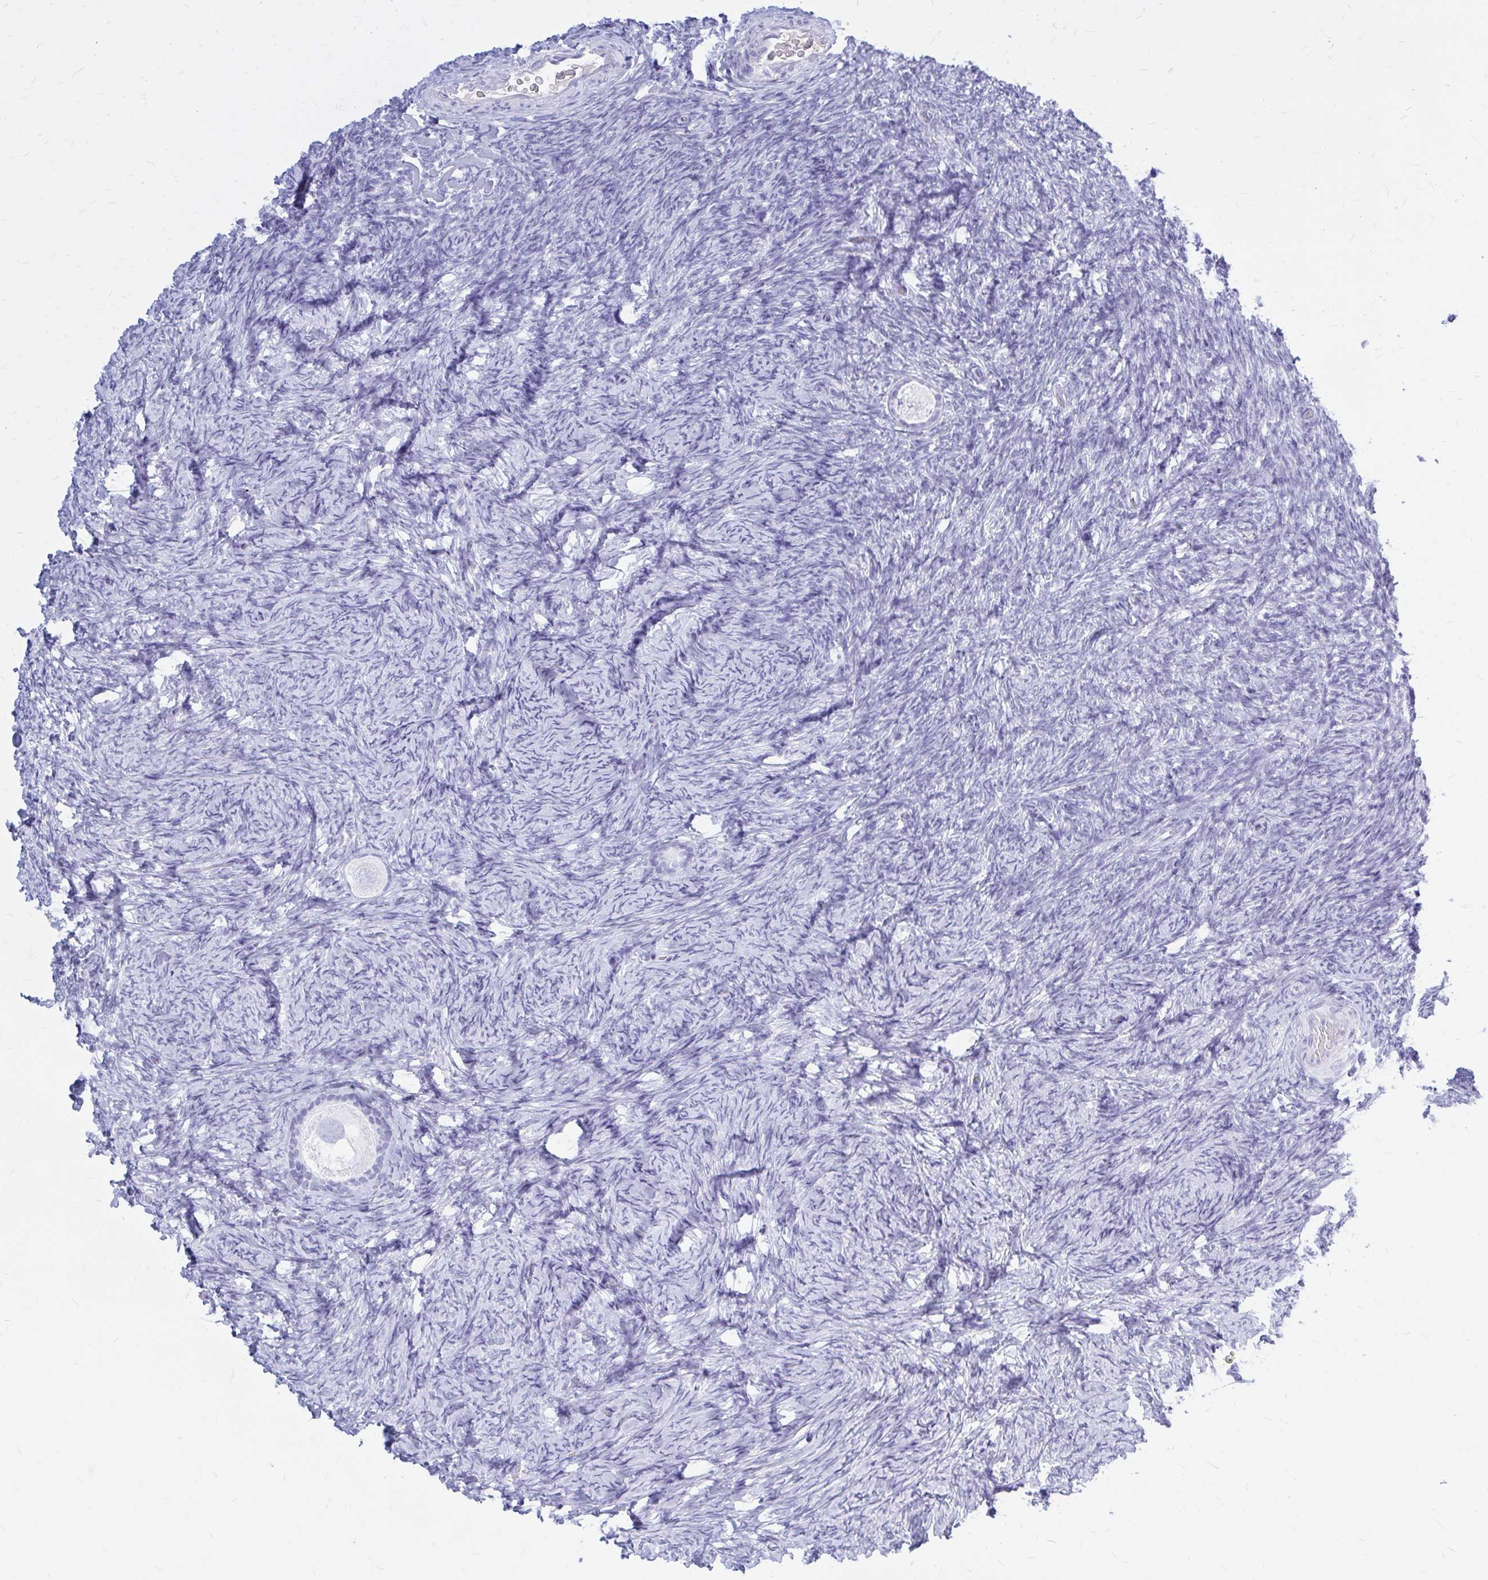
{"staining": {"intensity": "negative", "quantity": "none", "location": "none"}, "tissue": "ovary", "cell_type": "Follicle cells", "image_type": "normal", "snomed": [{"axis": "morphology", "description": "Normal tissue, NOS"}, {"axis": "topography", "description": "Ovary"}], "caption": "Immunohistochemical staining of normal human ovary exhibits no significant positivity in follicle cells.", "gene": "KLHDC7A", "patient": {"sex": "female", "age": 34}}